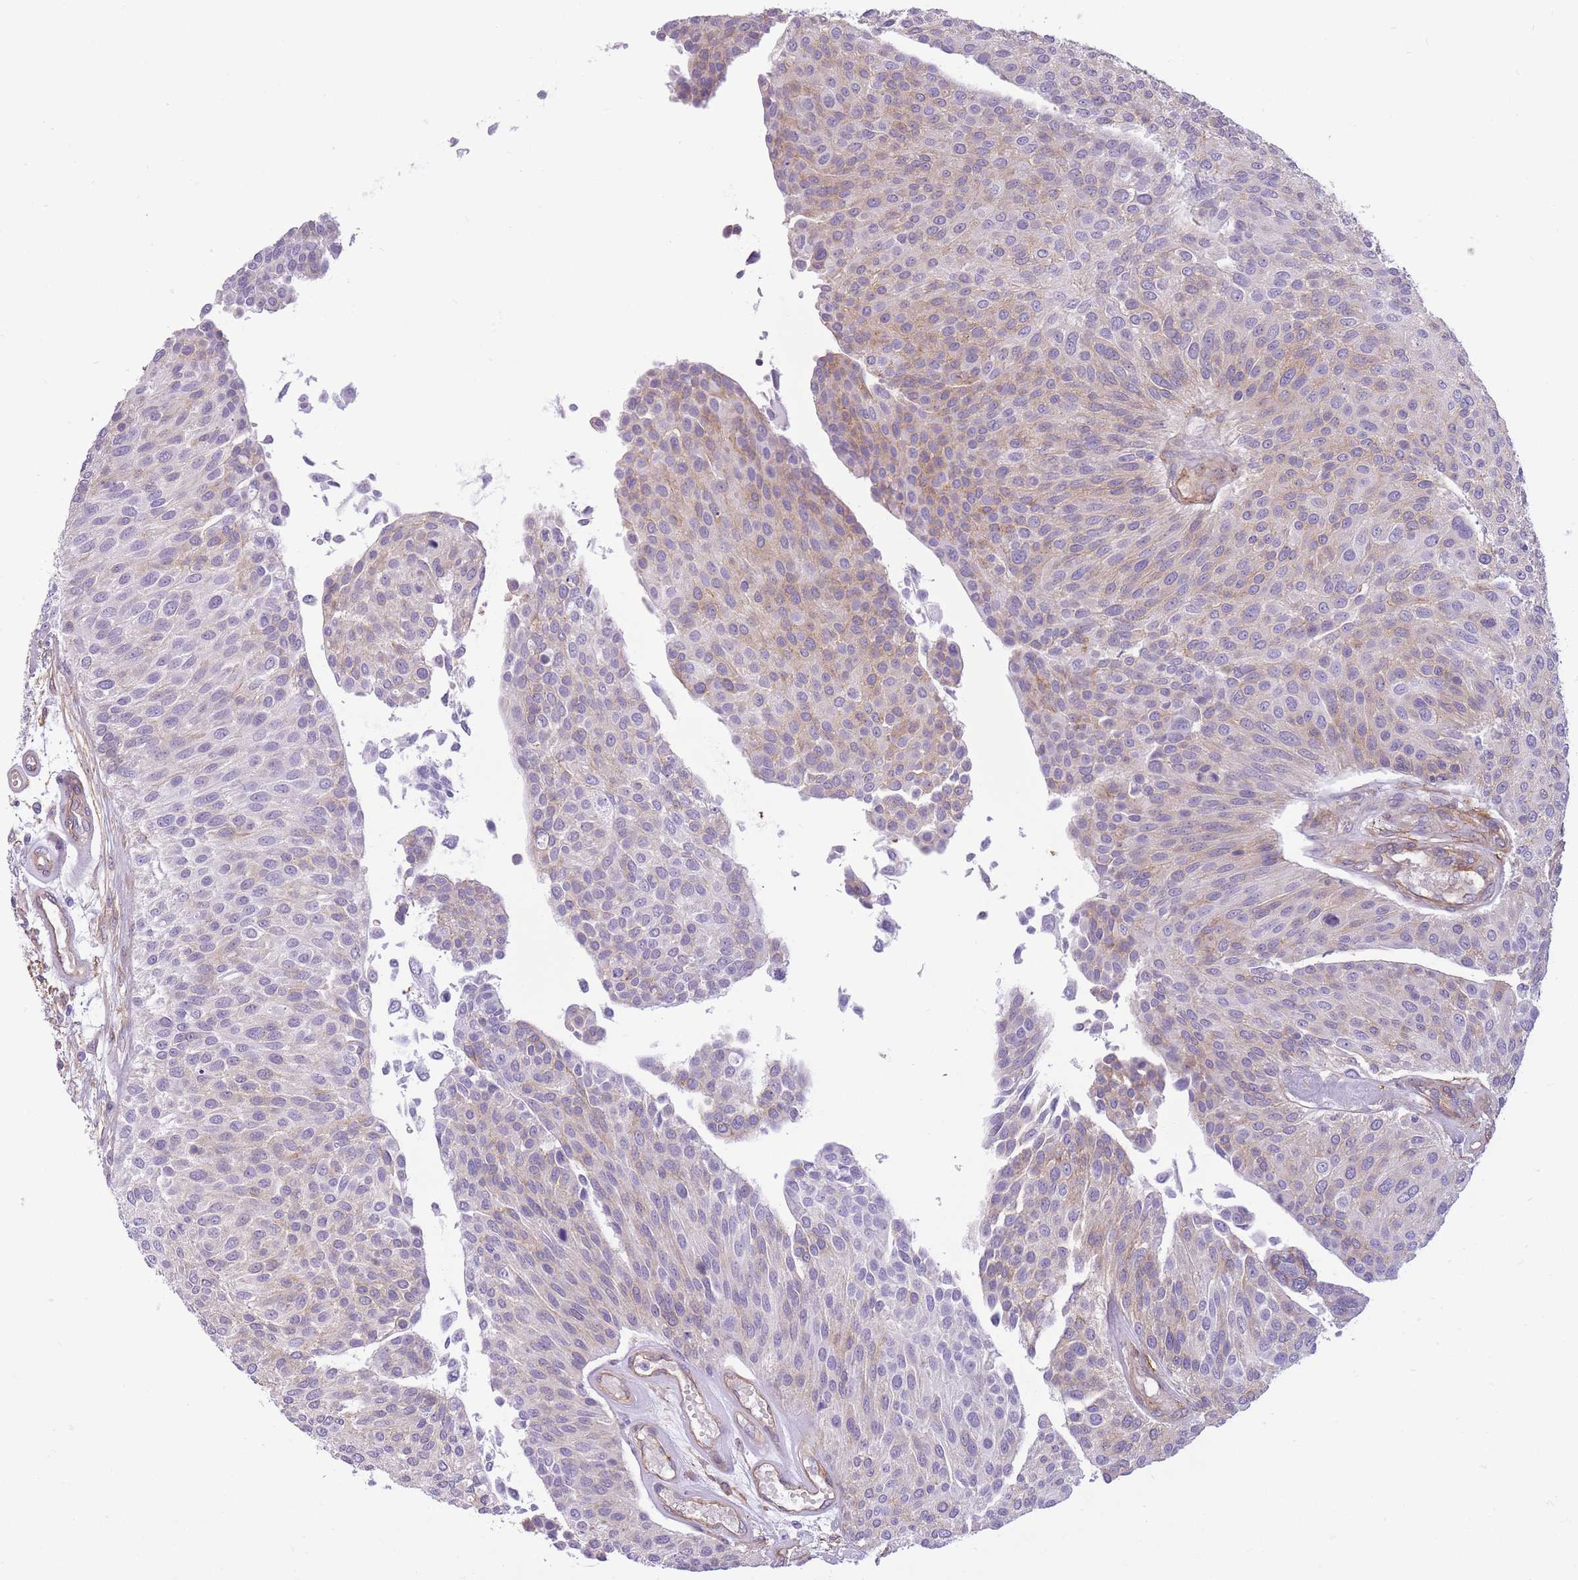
{"staining": {"intensity": "negative", "quantity": "none", "location": "none"}, "tissue": "urothelial cancer", "cell_type": "Tumor cells", "image_type": "cancer", "snomed": [{"axis": "morphology", "description": "Urothelial carcinoma, NOS"}, {"axis": "topography", "description": "Urinary bladder"}], "caption": "The immunohistochemistry image has no significant positivity in tumor cells of transitional cell carcinoma tissue. (Immunohistochemistry (ihc), brightfield microscopy, high magnification).", "gene": "ADD1", "patient": {"sex": "male", "age": 55}}